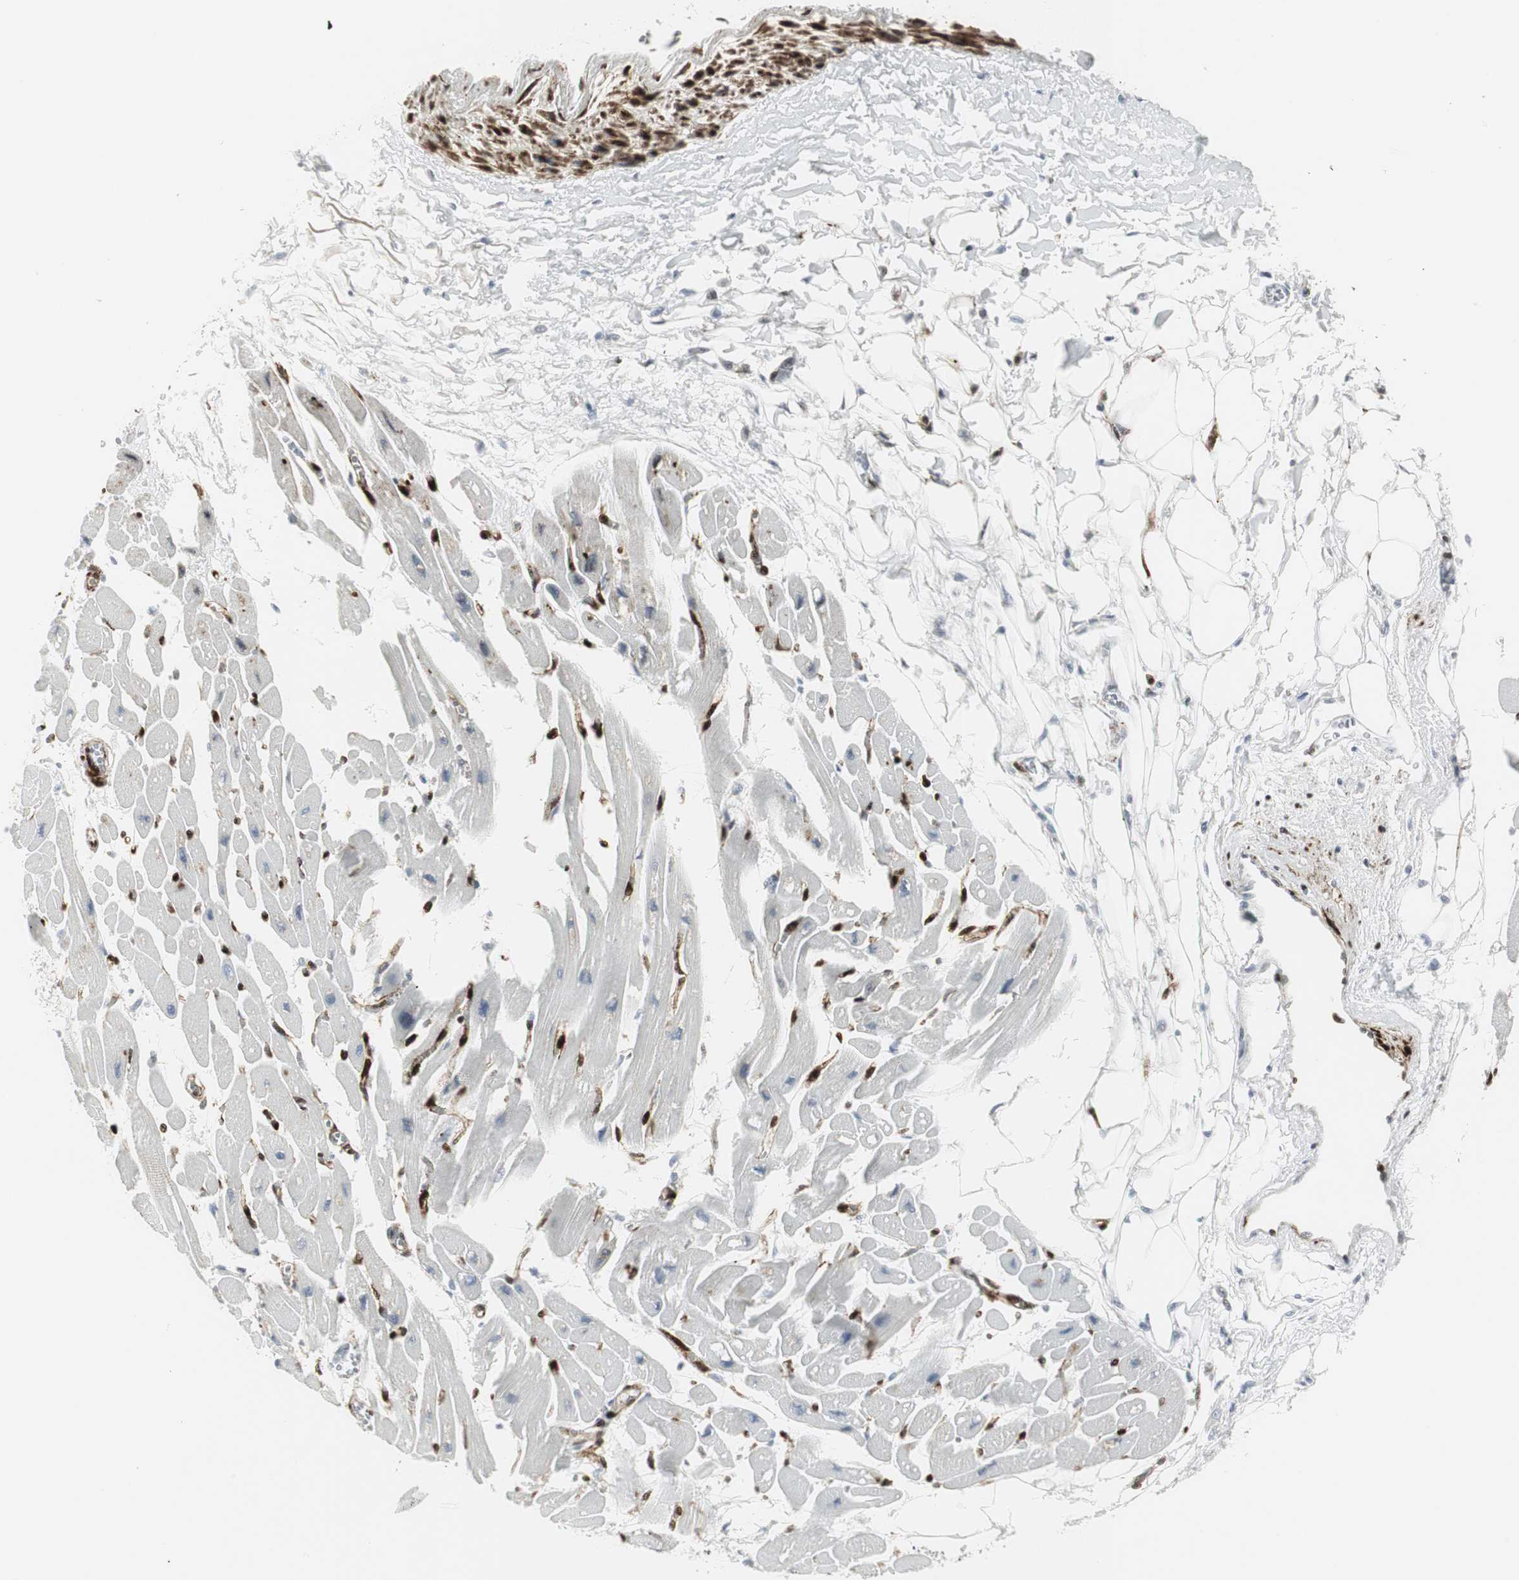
{"staining": {"intensity": "negative", "quantity": "none", "location": "none"}, "tissue": "heart muscle", "cell_type": "Cardiomyocytes", "image_type": "normal", "snomed": [{"axis": "morphology", "description": "Normal tissue, NOS"}, {"axis": "topography", "description": "Heart"}], "caption": "This photomicrograph is of benign heart muscle stained with immunohistochemistry to label a protein in brown with the nuclei are counter-stained blue. There is no expression in cardiomyocytes. The staining is performed using DAB brown chromogen with nuclei counter-stained in using hematoxylin.", "gene": "PPP1R14A", "patient": {"sex": "female", "age": 54}}